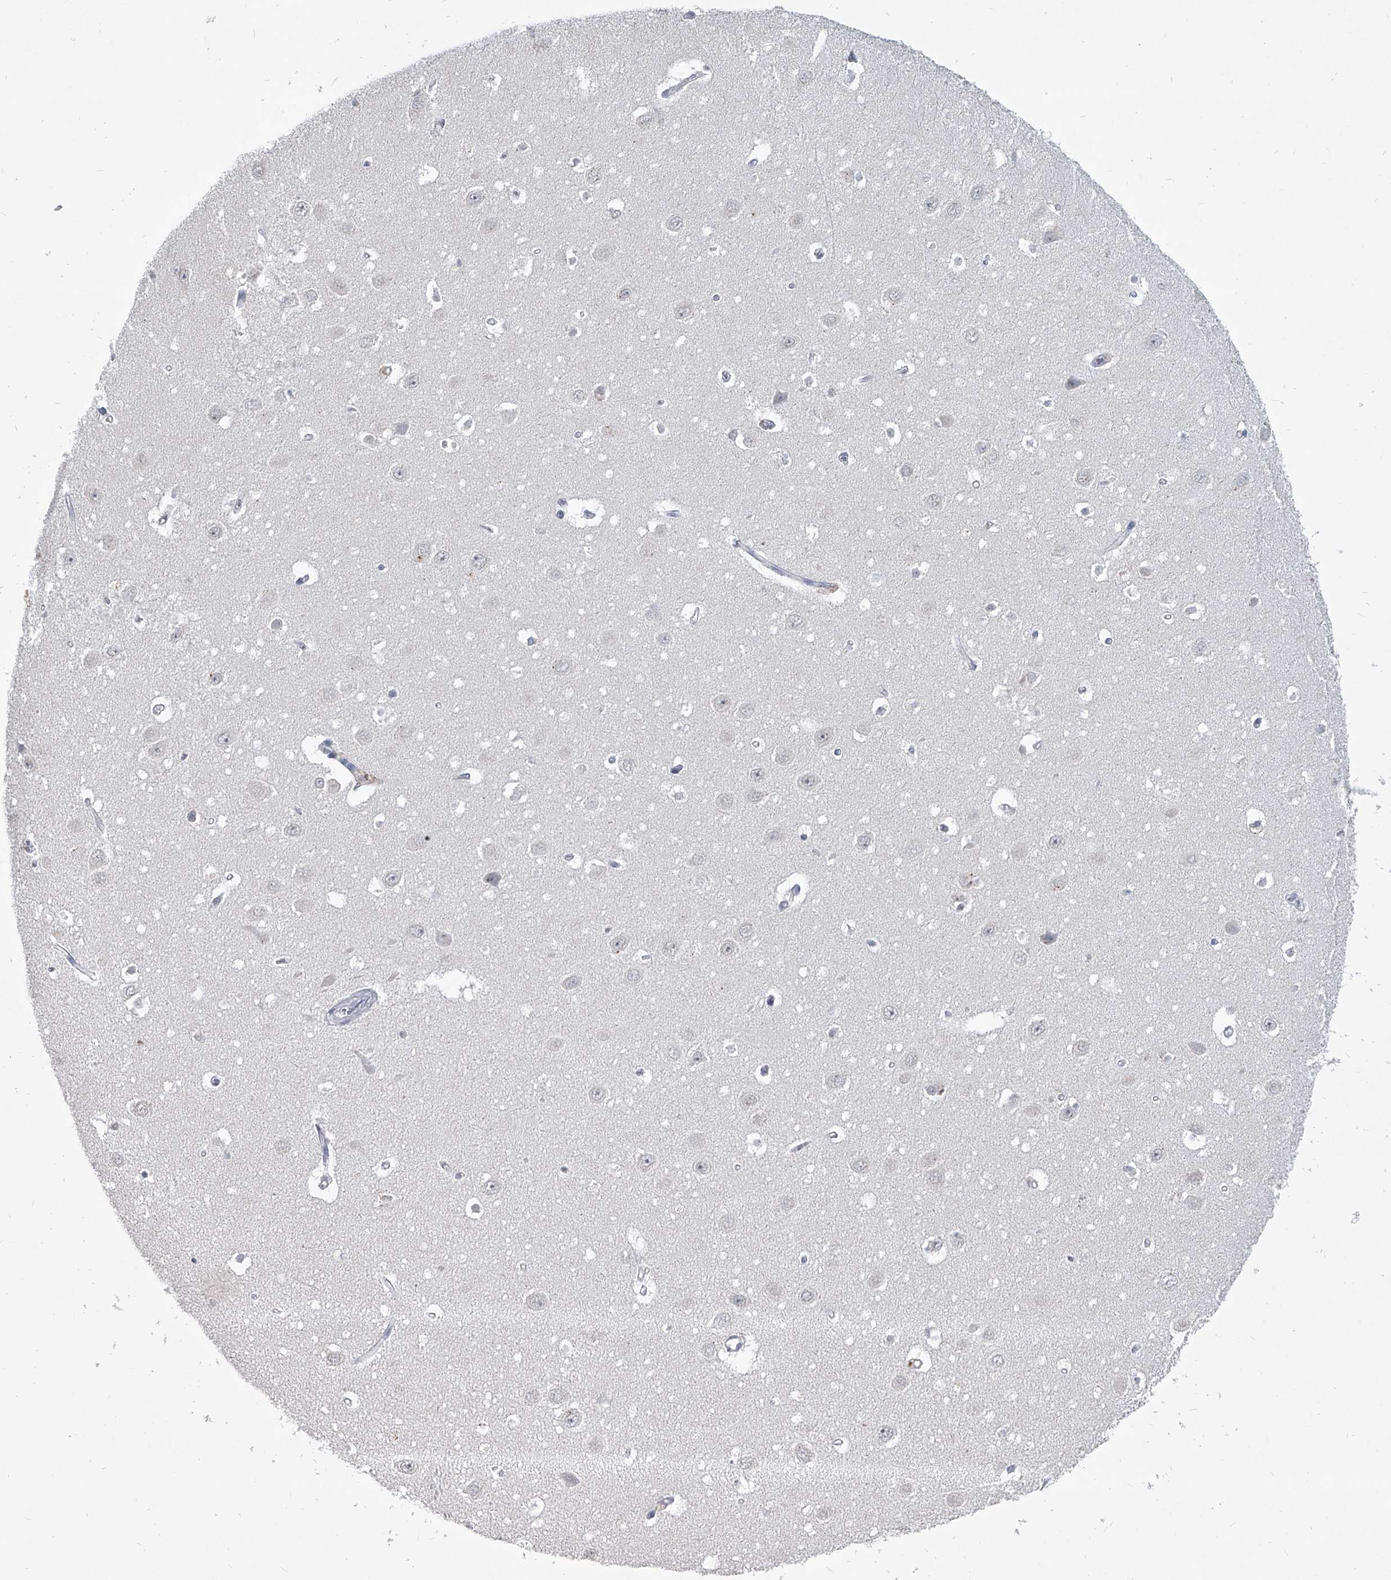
{"staining": {"intensity": "negative", "quantity": "none", "location": "none"}, "tissue": "hippocampus", "cell_type": "Glial cells", "image_type": "normal", "snomed": [{"axis": "morphology", "description": "Normal tissue, NOS"}, {"axis": "topography", "description": "Hippocampus"}], "caption": "The photomicrograph demonstrates no staining of glial cells in unremarkable hippocampus.", "gene": "BCAS1", "patient": {"sex": "female", "age": 64}}